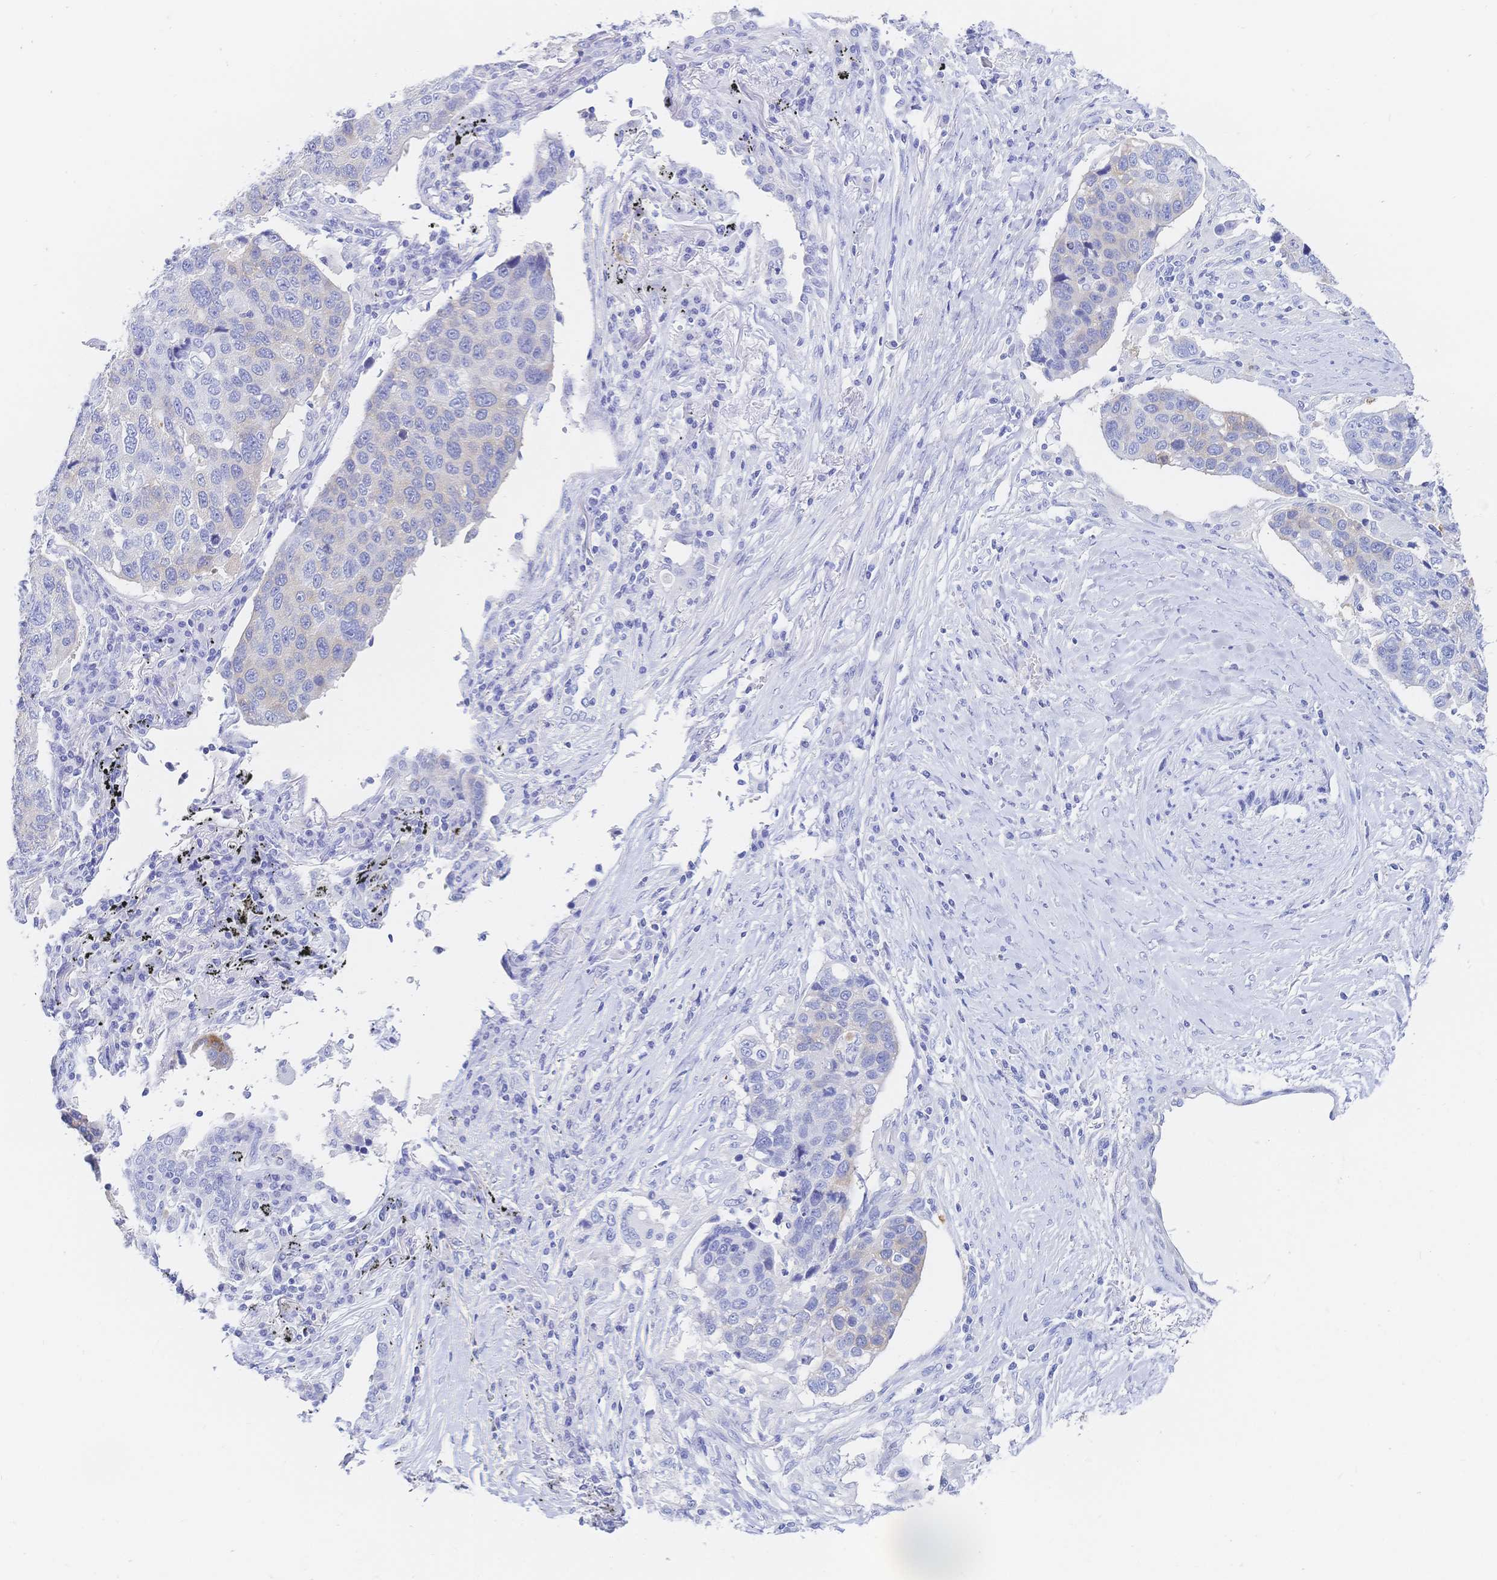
{"staining": {"intensity": "moderate", "quantity": "<25%", "location": "cytoplasmic/membranous"}, "tissue": "lung cancer", "cell_type": "Tumor cells", "image_type": "cancer", "snomed": [{"axis": "morphology", "description": "Squamous cell carcinoma, NOS"}, {"axis": "topography", "description": "Lymph node"}, {"axis": "topography", "description": "Lung"}], "caption": "Protein expression analysis of human lung cancer (squamous cell carcinoma) reveals moderate cytoplasmic/membranous staining in about <25% of tumor cells.", "gene": "RRM1", "patient": {"sex": "male", "age": 61}}